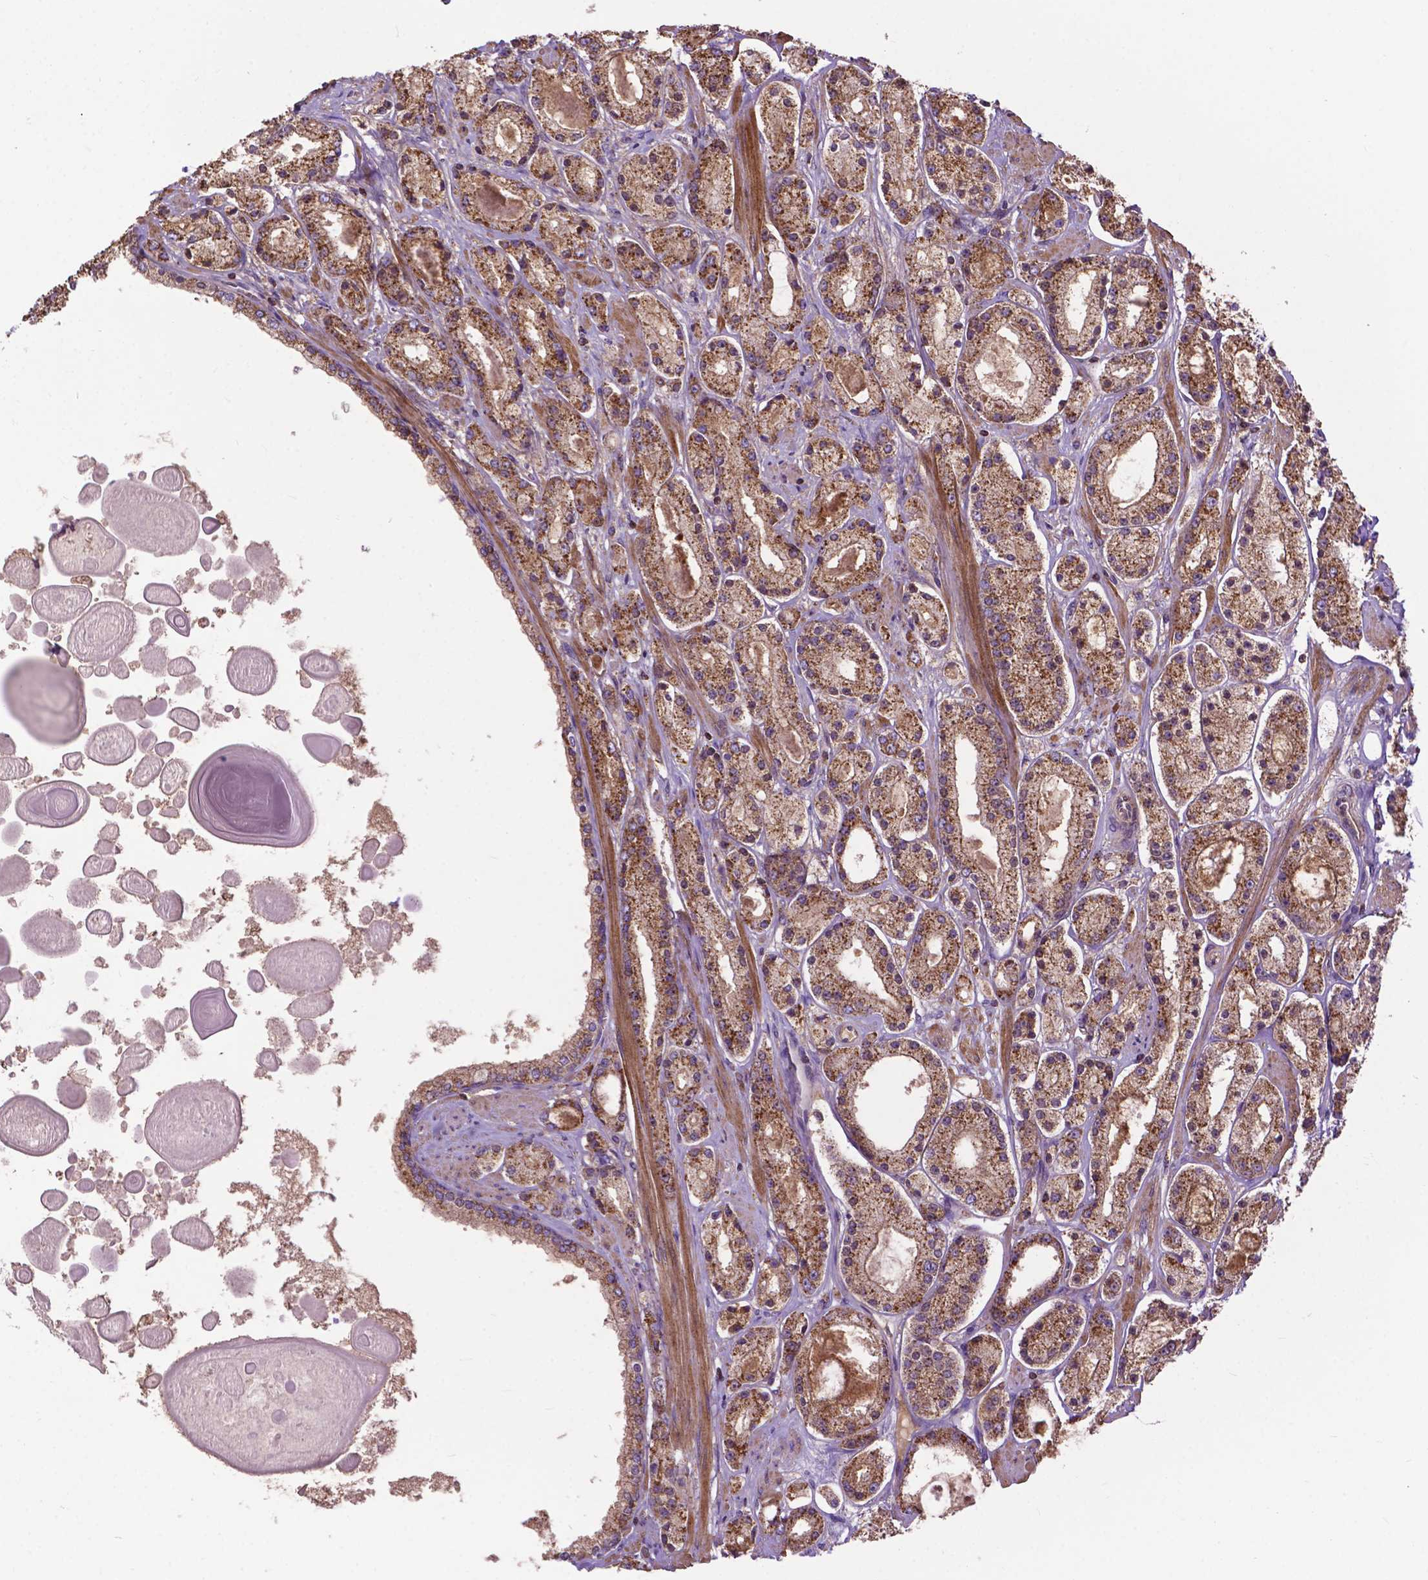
{"staining": {"intensity": "moderate", "quantity": ">75%", "location": "cytoplasmic/membranous"}, "tissue": "prostate cancer", "cell_type": "Tumor cells", "image_type": "cancer", "snomed": [{"axis": "morphology", "description": "Adenocarcinoma, High grade"}, {"axis": "topography", "description": "Prostate"}], "caption": "High-magnification brightfield microscopy of prostate cancer (high-grade adenocarcinoma) stained with DAB (3,3'-diaminobenzidine) (brown) and counterstained with hematoxylin (blue). tumor cells exhibit moderate cytoplasmic/membranous staining is identified in approximately>75% of cells.", "gene": "CHMP4A", "patient": {"sex": "male", "age": 67}}